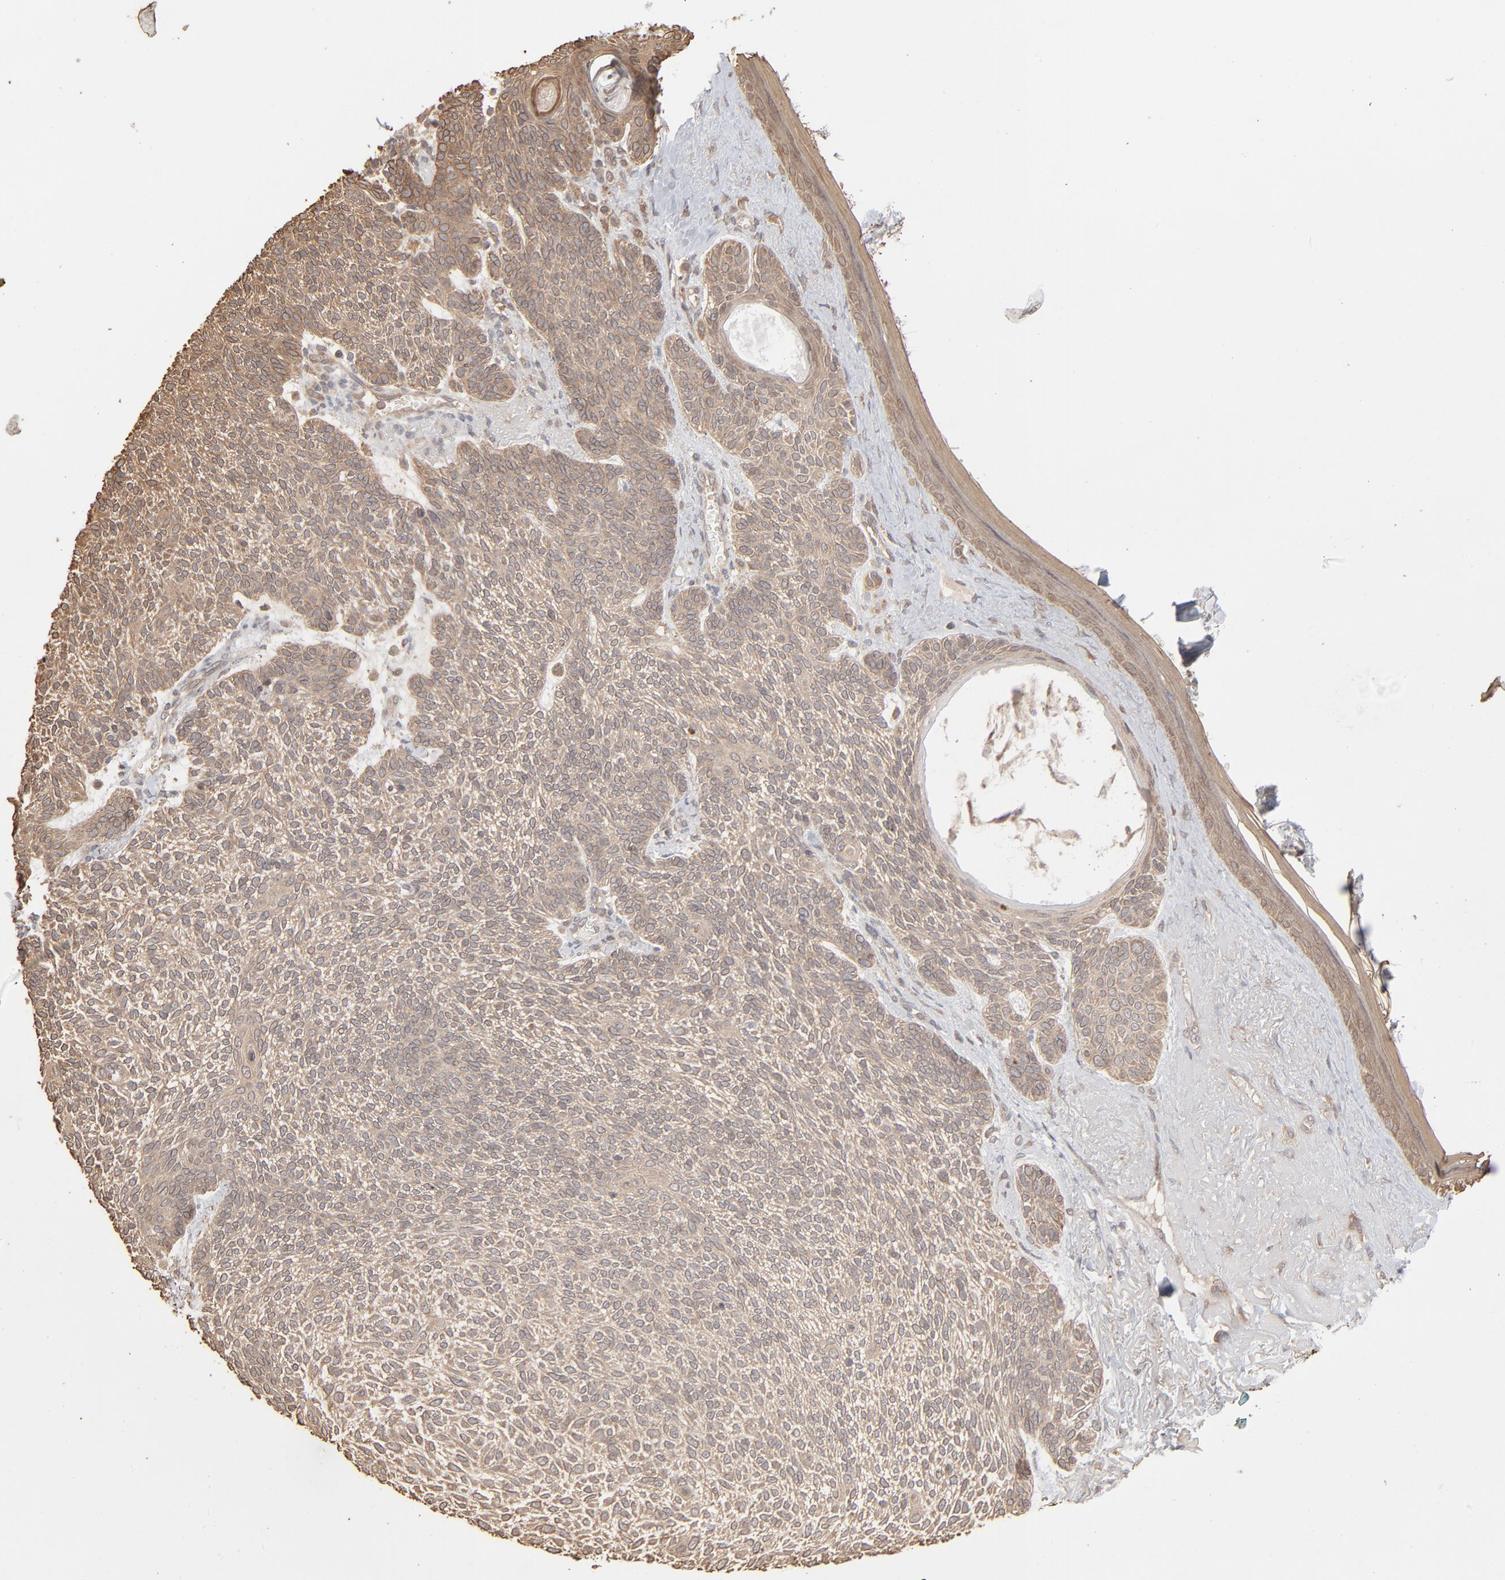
{"staining": {"intensity": "weak", "quantity": ">75%", "location": "cytoplasmic/membranous"}, "tissue": "skin cancer", "cell_type": "Tumor cells", "image_type": "cancer", "snomed": [{"axis": "morphology", "description": "Normal tissue, NOS"}, {"axis": "morphology", "description": "Basal cell carcinoma"}, {"axis": "topography", "description": "Skin"}], "caption": "A histopathology image of human skin cancer stained for a protein reveals weak cytoplasmic/membranous brown staining in tumor cells.", "gene": "SCFD1", "patient": {"sex": "female", "age": 70}}